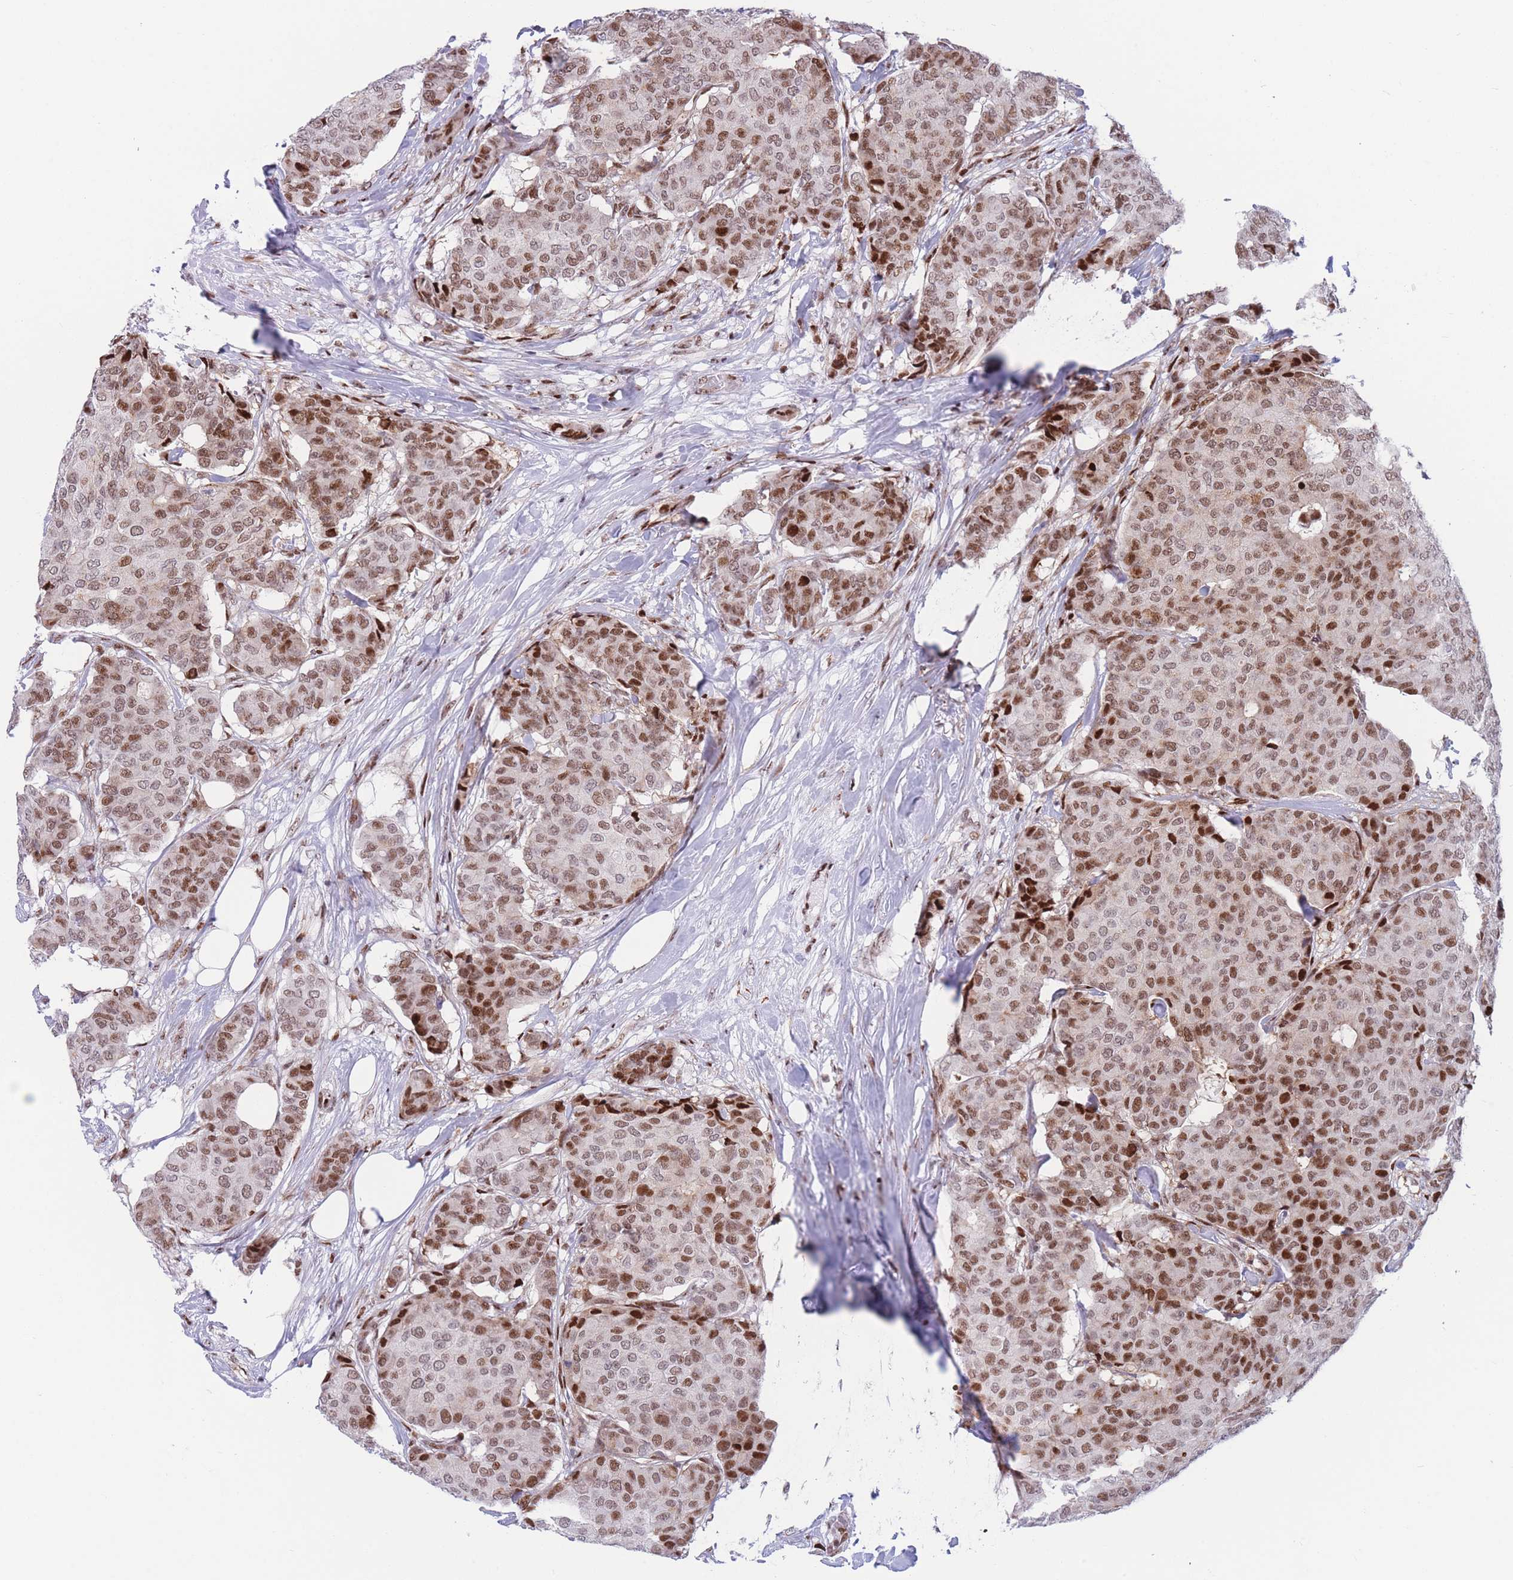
{"staining": {"intensity": "moderate", "quantity": ">75%", "location": "nuclear"}, "tissue": "breast cancer", "cell_type": "Tumor cells", "image_type": "cancer", "snomed": [{"axis": "morphology", "description": "Duct carcinoma"}, {"axis": "topography", "description": "Breast"}], "caption": "This is a photomicrograph of immunohistochemistry (IHC) staining of breast intraductal carcinoma, which shows moderate staining in the nuclear of tumor cells.", "gene": "DNAJC3", "patient": {"sex": "female", "age": 75}}